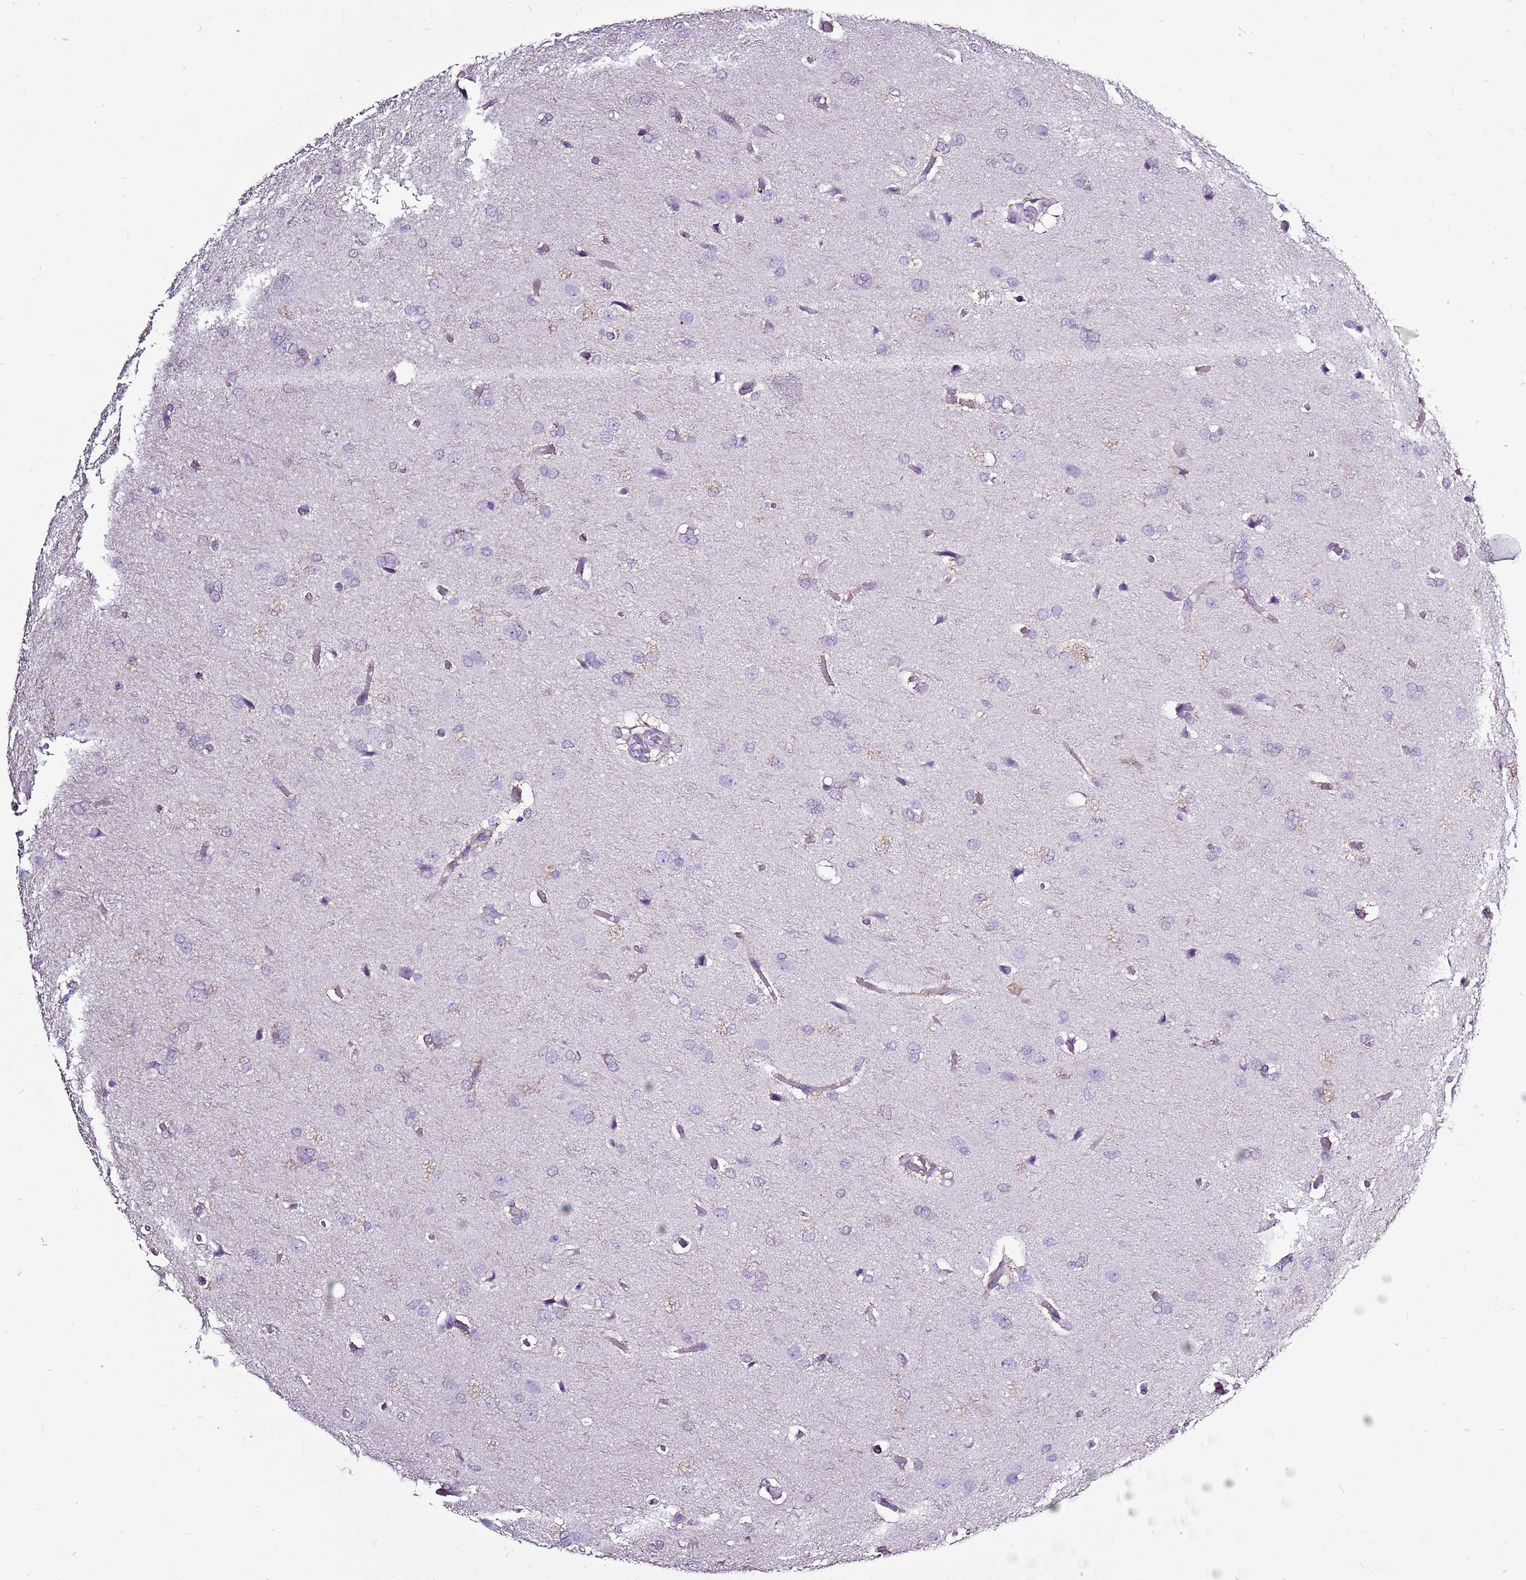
{"staining": {"intensity": "negative", "quantity": "none", "location": "none"}, "tissue": "glioma", "cell_type": "Tumor cells", "image_type": "cancer", "snomed": [{"axis": "morphology", "description": "Glioma, malignant, High grade"}, {"axis": "topography", "description": "Brain"}], "caption": "The histopathology image shows no significant positivity in tumor cells of glioma.", "gene": "ACSS3", "patient": {"sex": "female", "age": 74}}